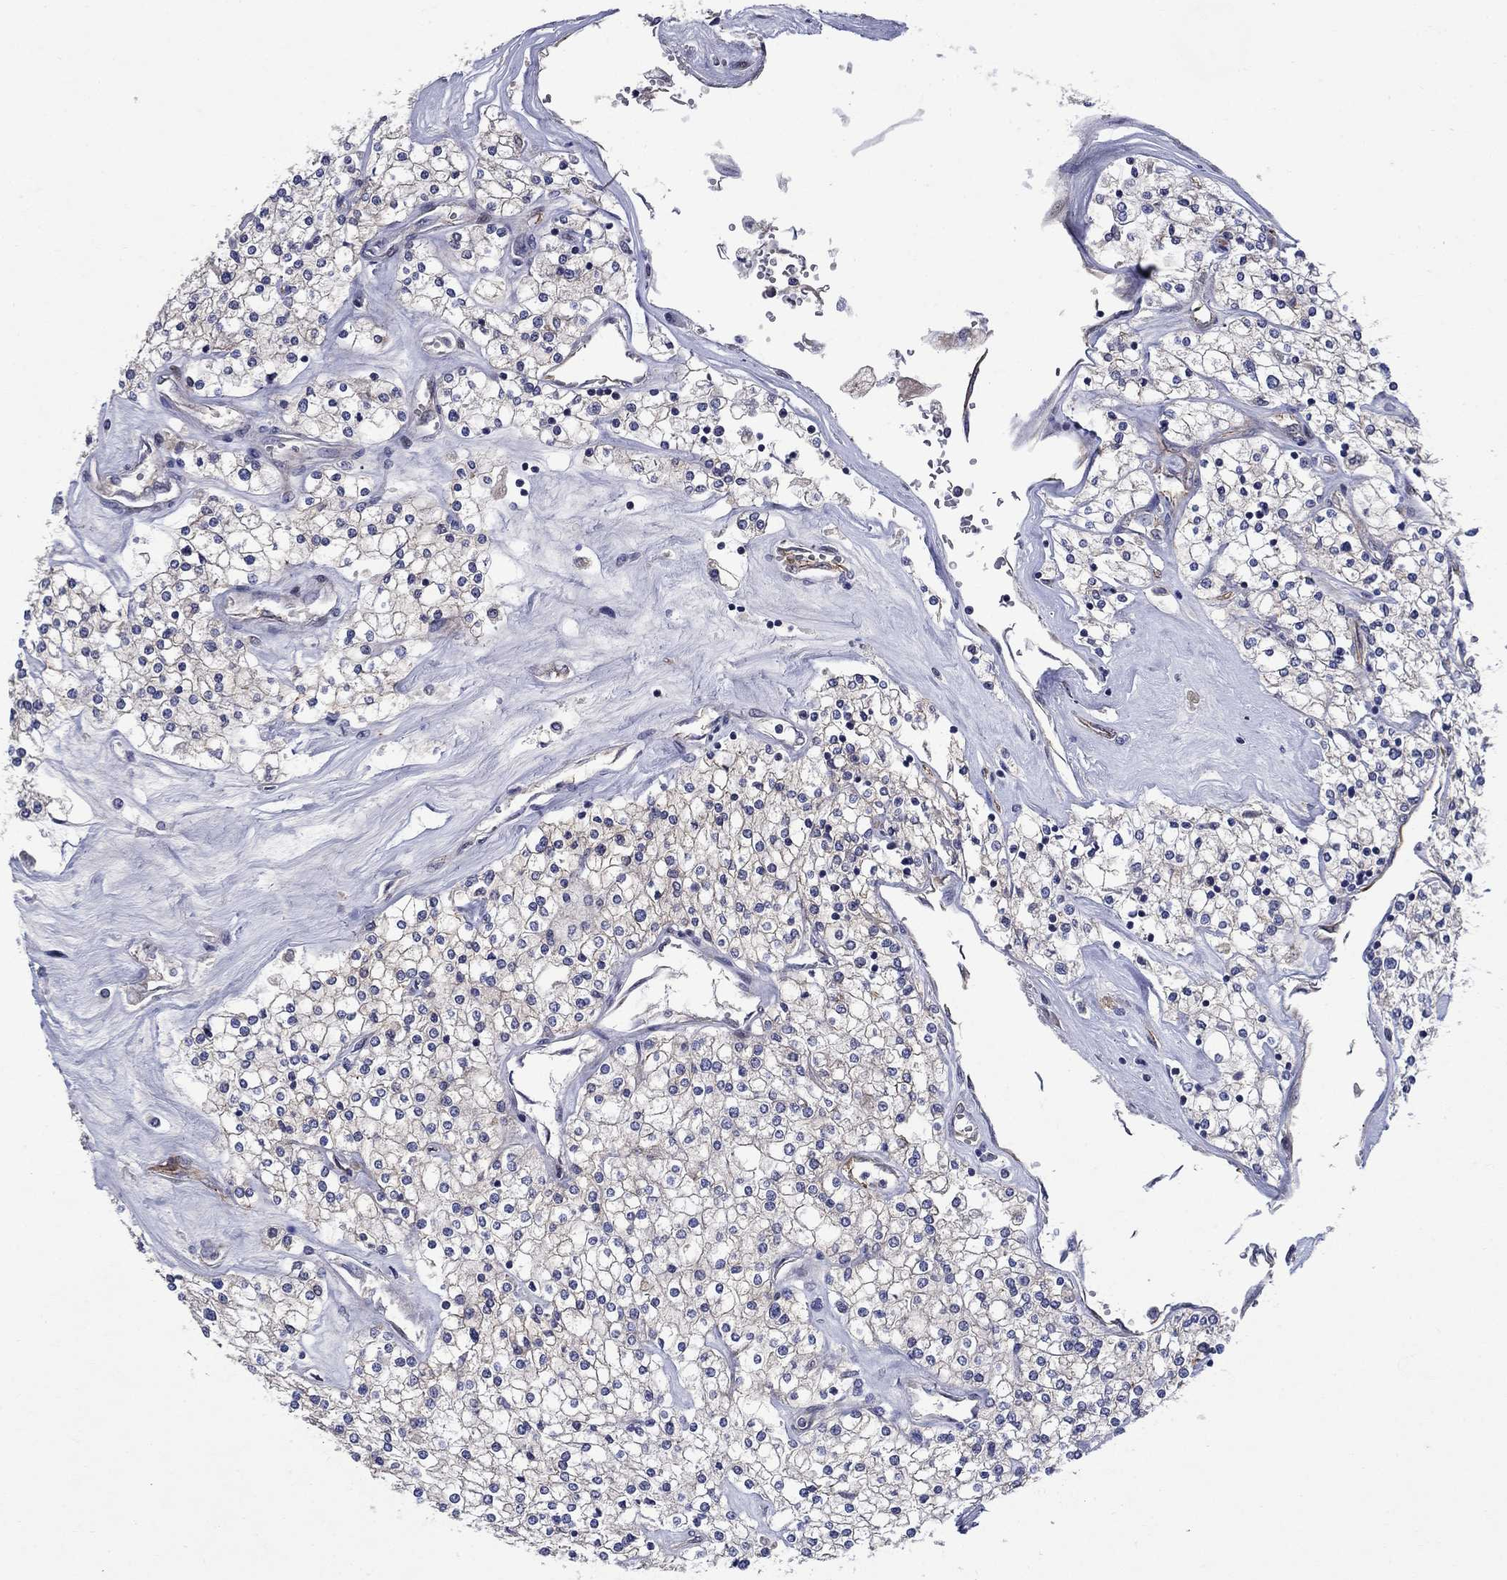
{"staining": {"intensity": "weak", "quantity": ">75%", "location": "cytoplasmic/membranous"}, "tissue": "renal cancer", "cell_type": "Tumor cells", "image_type": "cancer", "snomed": [{"axis": "morphology", "description": "Adenocarcinoma, NOS"}, {"axis": "topography", "description": "Kidney"}], "caption": "Renal adenocarcinoma tissue shows weak cytoplasmic/membranous expression in about >75% of tumor cells, visualized by immunohistochemistry.", "gene": "SLC7A1", "patient": {"sex": "male", "age": 80}}